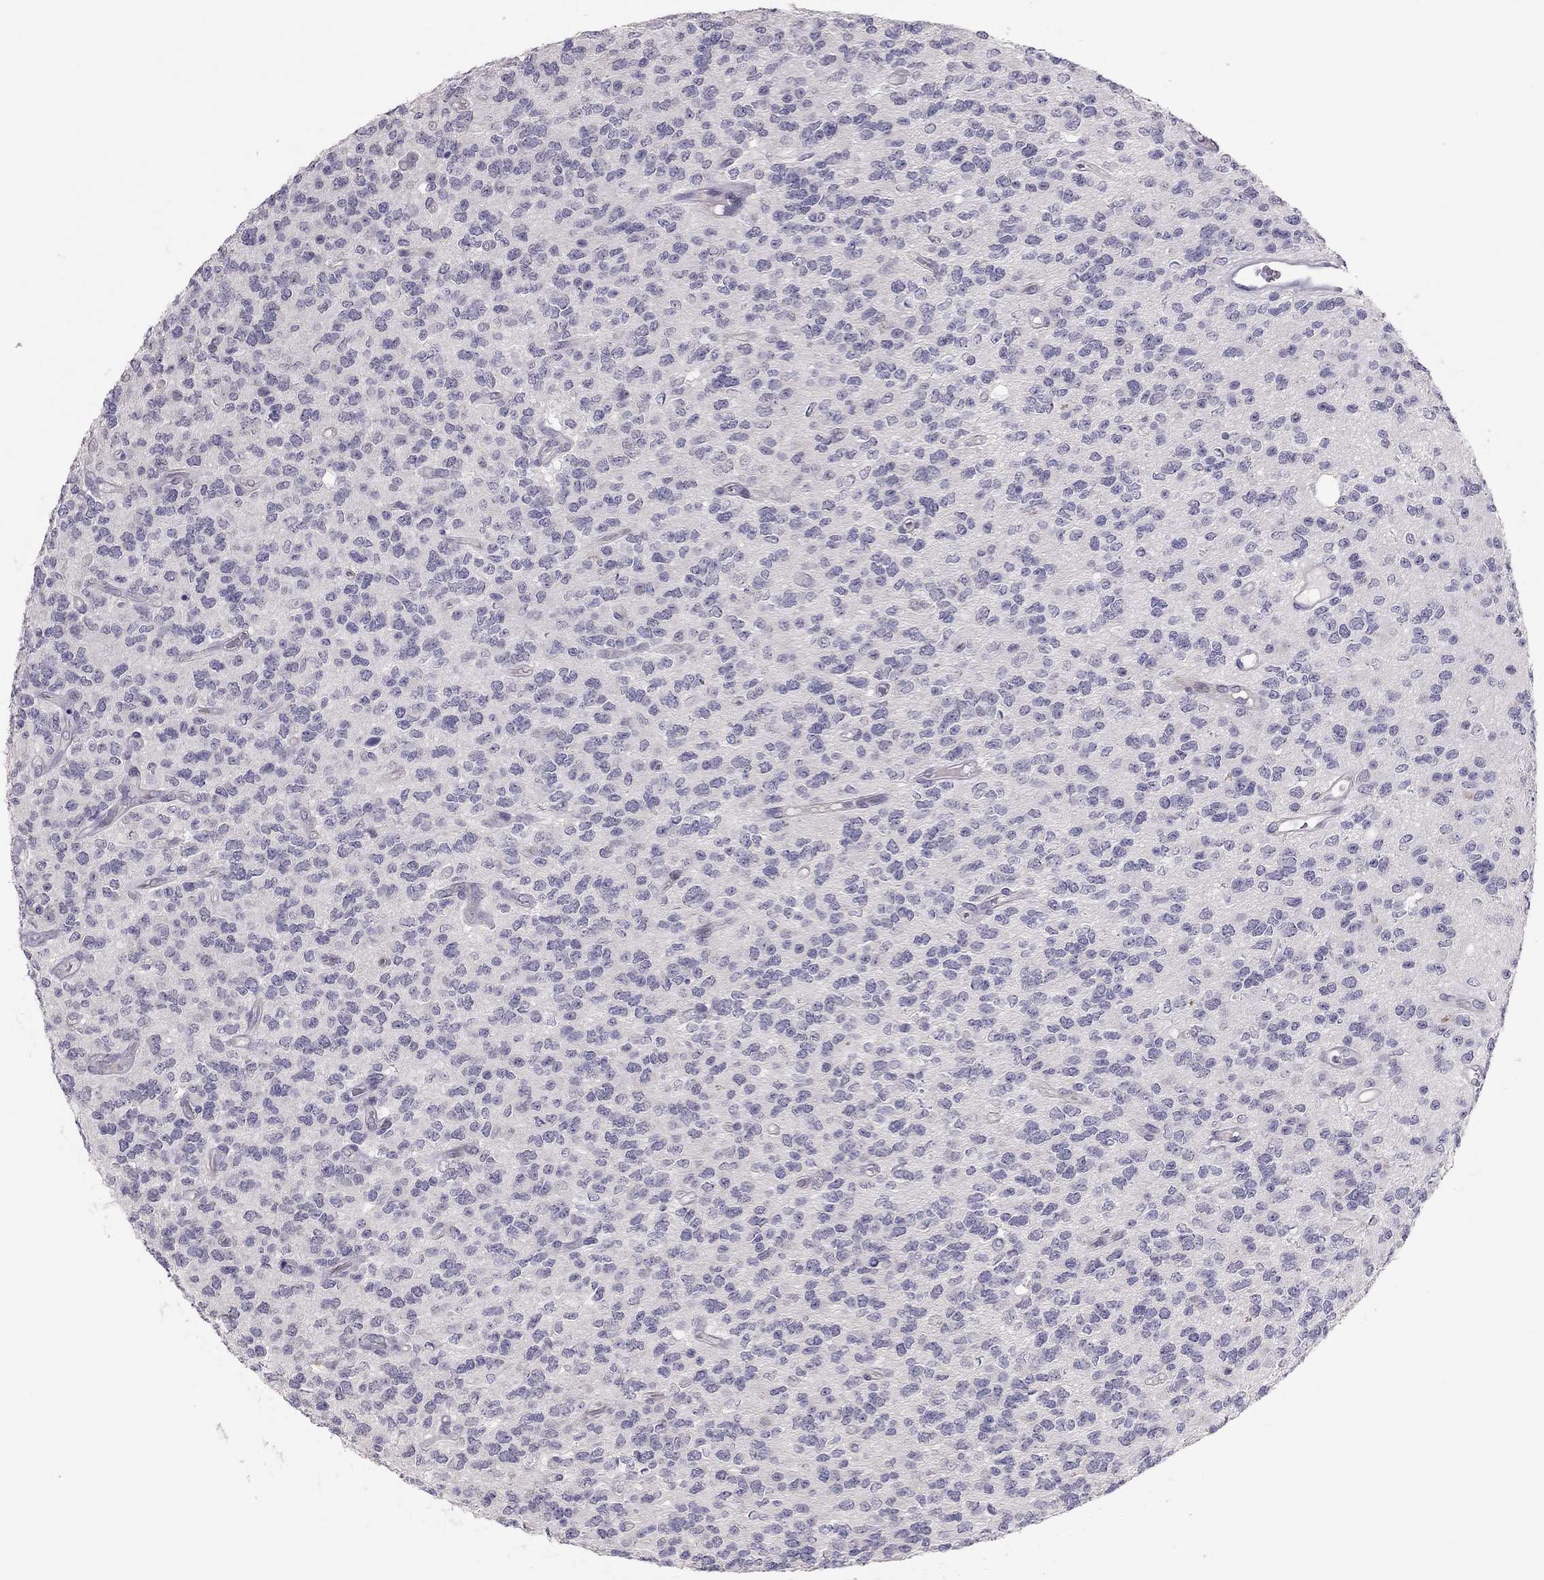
{"staining": {"intensity": "negative", "quantity": "none", "location": "none"}, "tissue": "glioma", "cell_type": "Tumor cells", "image_type": "cancer", "snomed": [{"axis": "morphology", "description": "Glioma, malignant, Low grade"}, {"axis": "topography", "description": "Brain"}], "caption": "Glioma stained for a protein using immunohistochemistry displays no staining tumor cells.", "gene": "ADORA2A", "patient": {"sex": "female", "age": 45}}